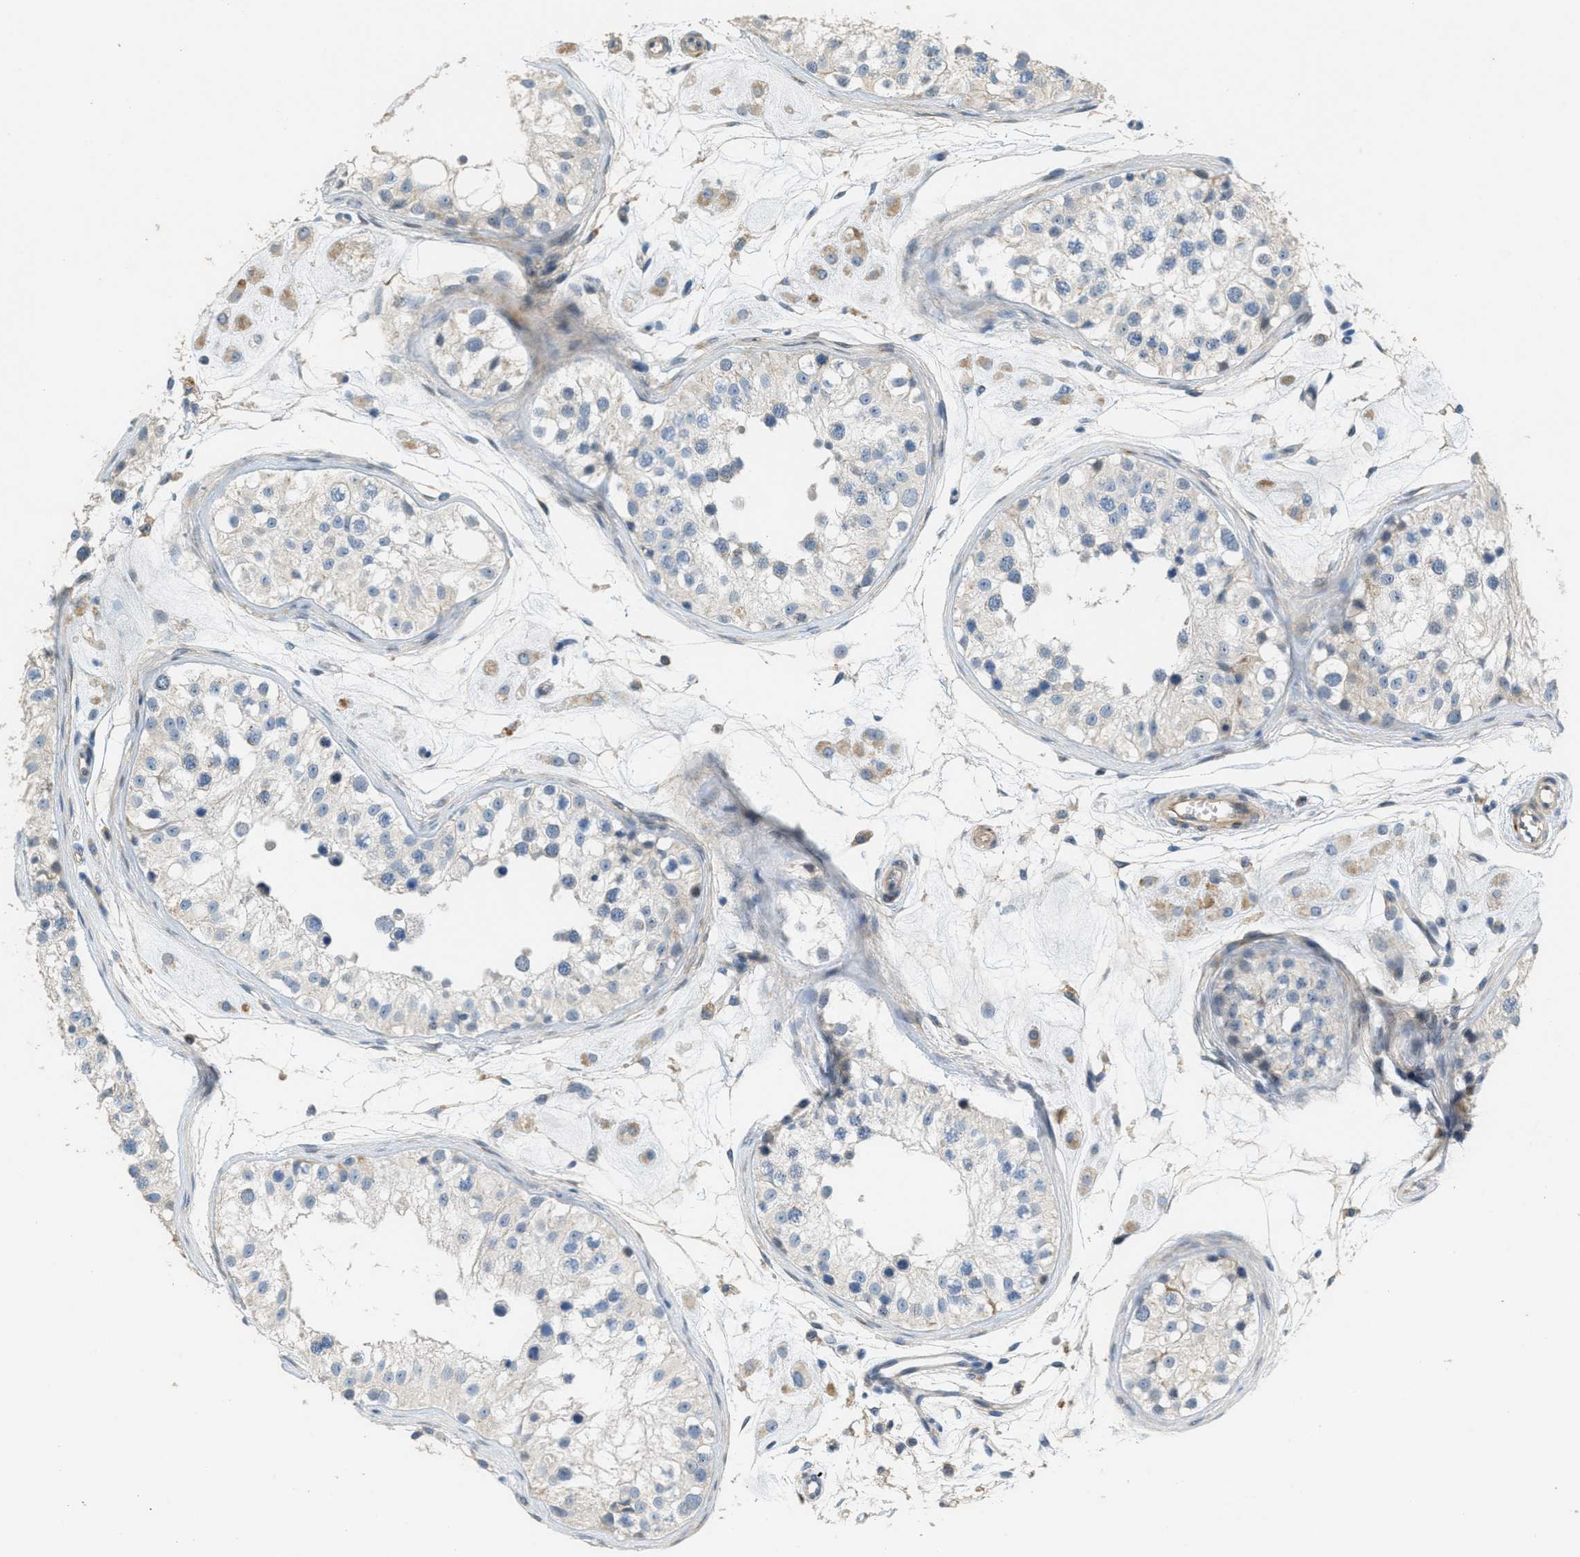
{"staining": {"intensity": "negative", "quantity": "none", "location": "none"}, "tissue": "testis", "cell_type": "Cells in seminiferous ducts", "image_type": "normal", "snomed": [{"axis": "morphology", "description": "Normal tissue, NOS"}, {"axis": "morphology", "description": "Adenocarcinoma, metastatic, NOS"}, {"axis": "topography", "description": "Testis"}], "caption": "Human testis stained for a protein using immunohistochemistry demonstrates no positivity in cells in seminiferous ducts.", "gene": "ADCY5", "patient": {"sex": "male", "age": 26}}